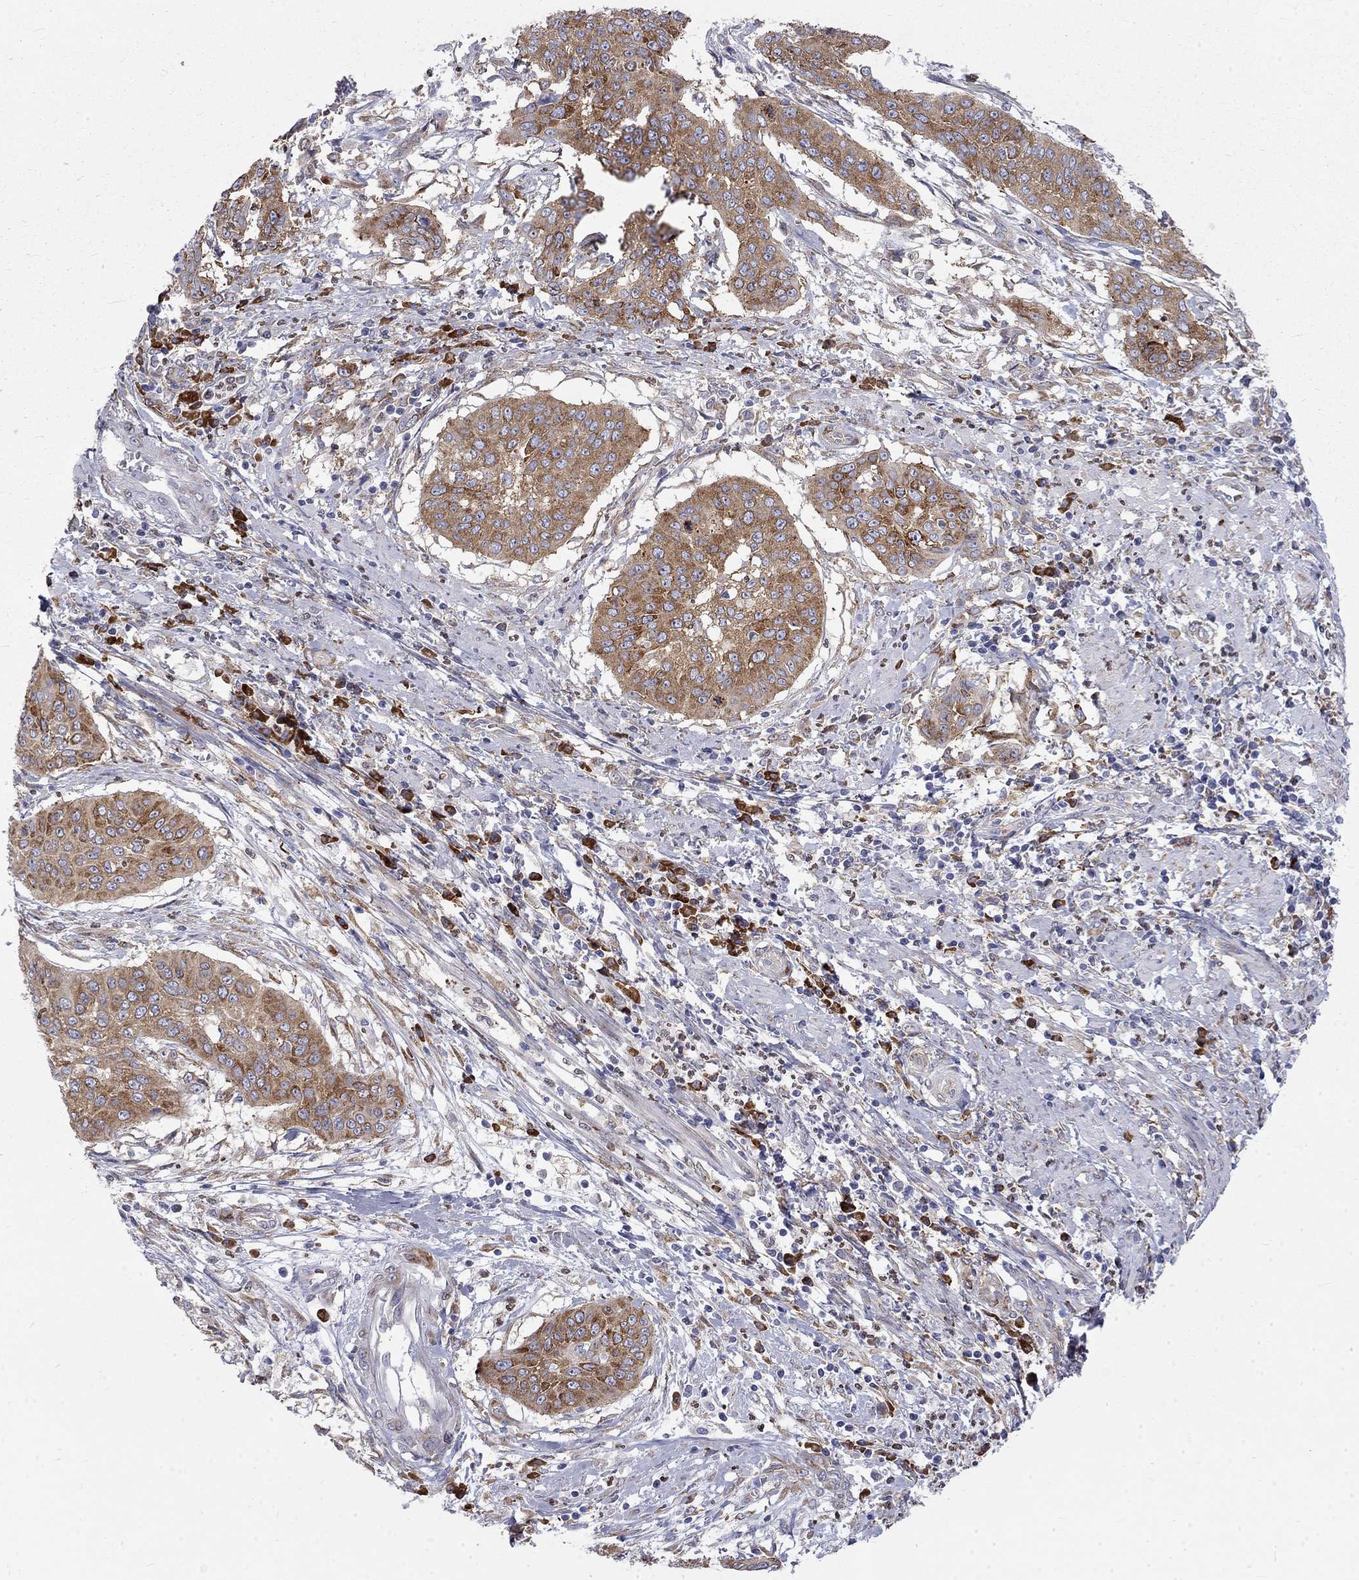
{"staining": {"intensity": "moderate", "quantity": ">75%", "location": "cytoplasmic/membranous"}, "tissue": "cervical cancer", "cell_type": "Tumor cells", "image_type": "cancer", "snomed": [{"axis": "morphology", "description": "Squamous cell carcinoma, NOS"}, {"axis": "topography", "description": "Cervix"}], "caption": "Cervical cancer (squamous cell carcinoma) was stained to show a protein in brown. There is medium levels of moderate cytoplasmic/membranous expression in approximately >75% of tumor cells.", "gene": "PABPC4", "patient": {"sex": "female", "age": 39}}